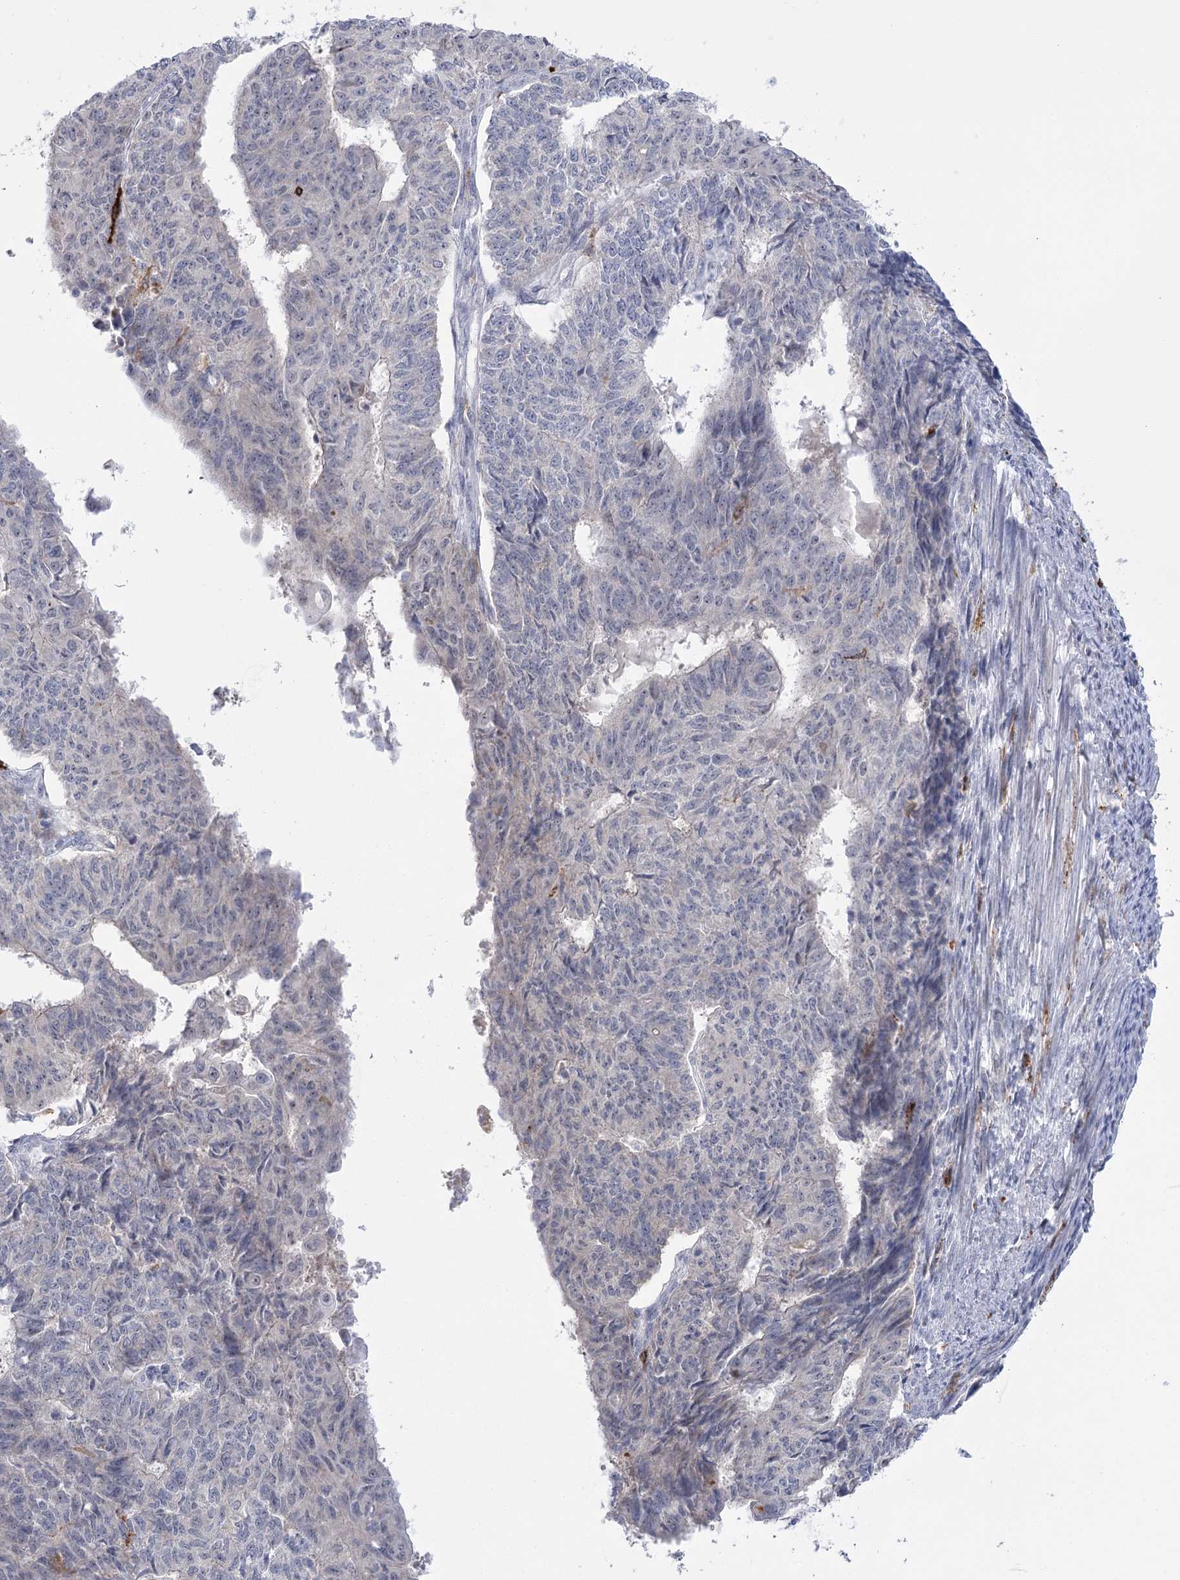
{"staining": {"intensity": "negative", "quantity": "none", "location": "none"}, "tissue": "endometrial cancer", "cell_type": "Tumor cells", "image_type": "cancer", "snomed": [{"axis": "morphology", "description": "Adenocarcinoma, NOS"}, {"axis": "topography", "description": "Endometrium"}], "caption": "An immunohistochemistry histopathology image of endometrial adenocarcinoma is shown. There is no staining in tumor cells of endometrial adenocarcinoma.", "gene": "PIWIL4", "patient": {"sex": "female", "age": 32}}